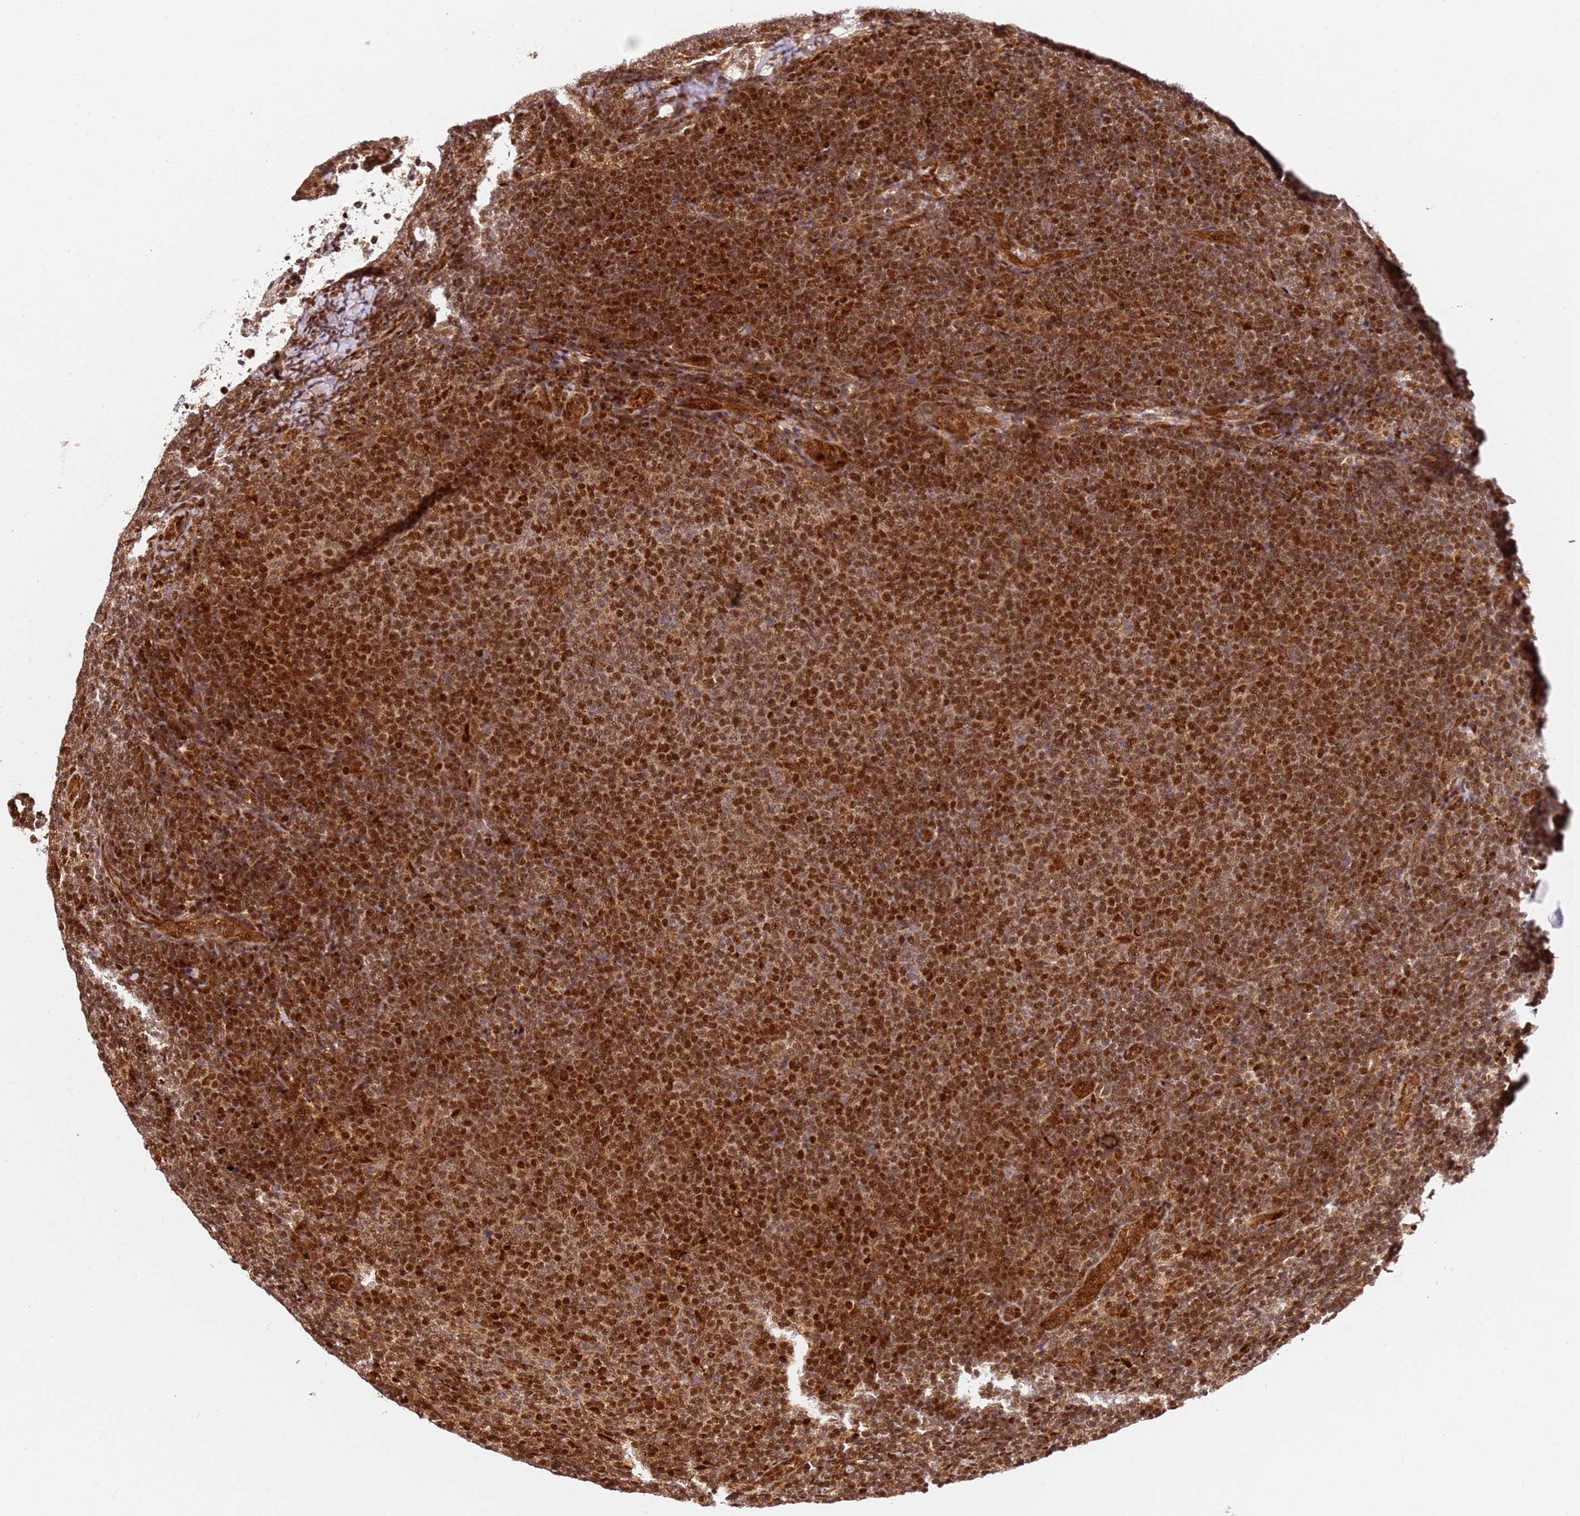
{"staining": {"intensity": "strong", "quantity": ">75%", "location": "cytoplasmic/membranous,nuclear"}, "tissue": "lymphoma", "cell_type": "Tumor cells", "image_type": "cancer", "snomed": [{"axis": "morphology", "description": "Malignant lymphoma, non-Hodgkin's type, Low grade"}, {"axis": "topography", "description": "Lymph node"}], "caption": "Protein staining of low-grade malignant lymphoma, non-Hodgkin's type tissue shows strong cytoplasmic/membranous and nuclear positivity in approximately >75% of tumor cells.", "gene": "SMOX", "patient": {"sex": "male", "age": 66}}